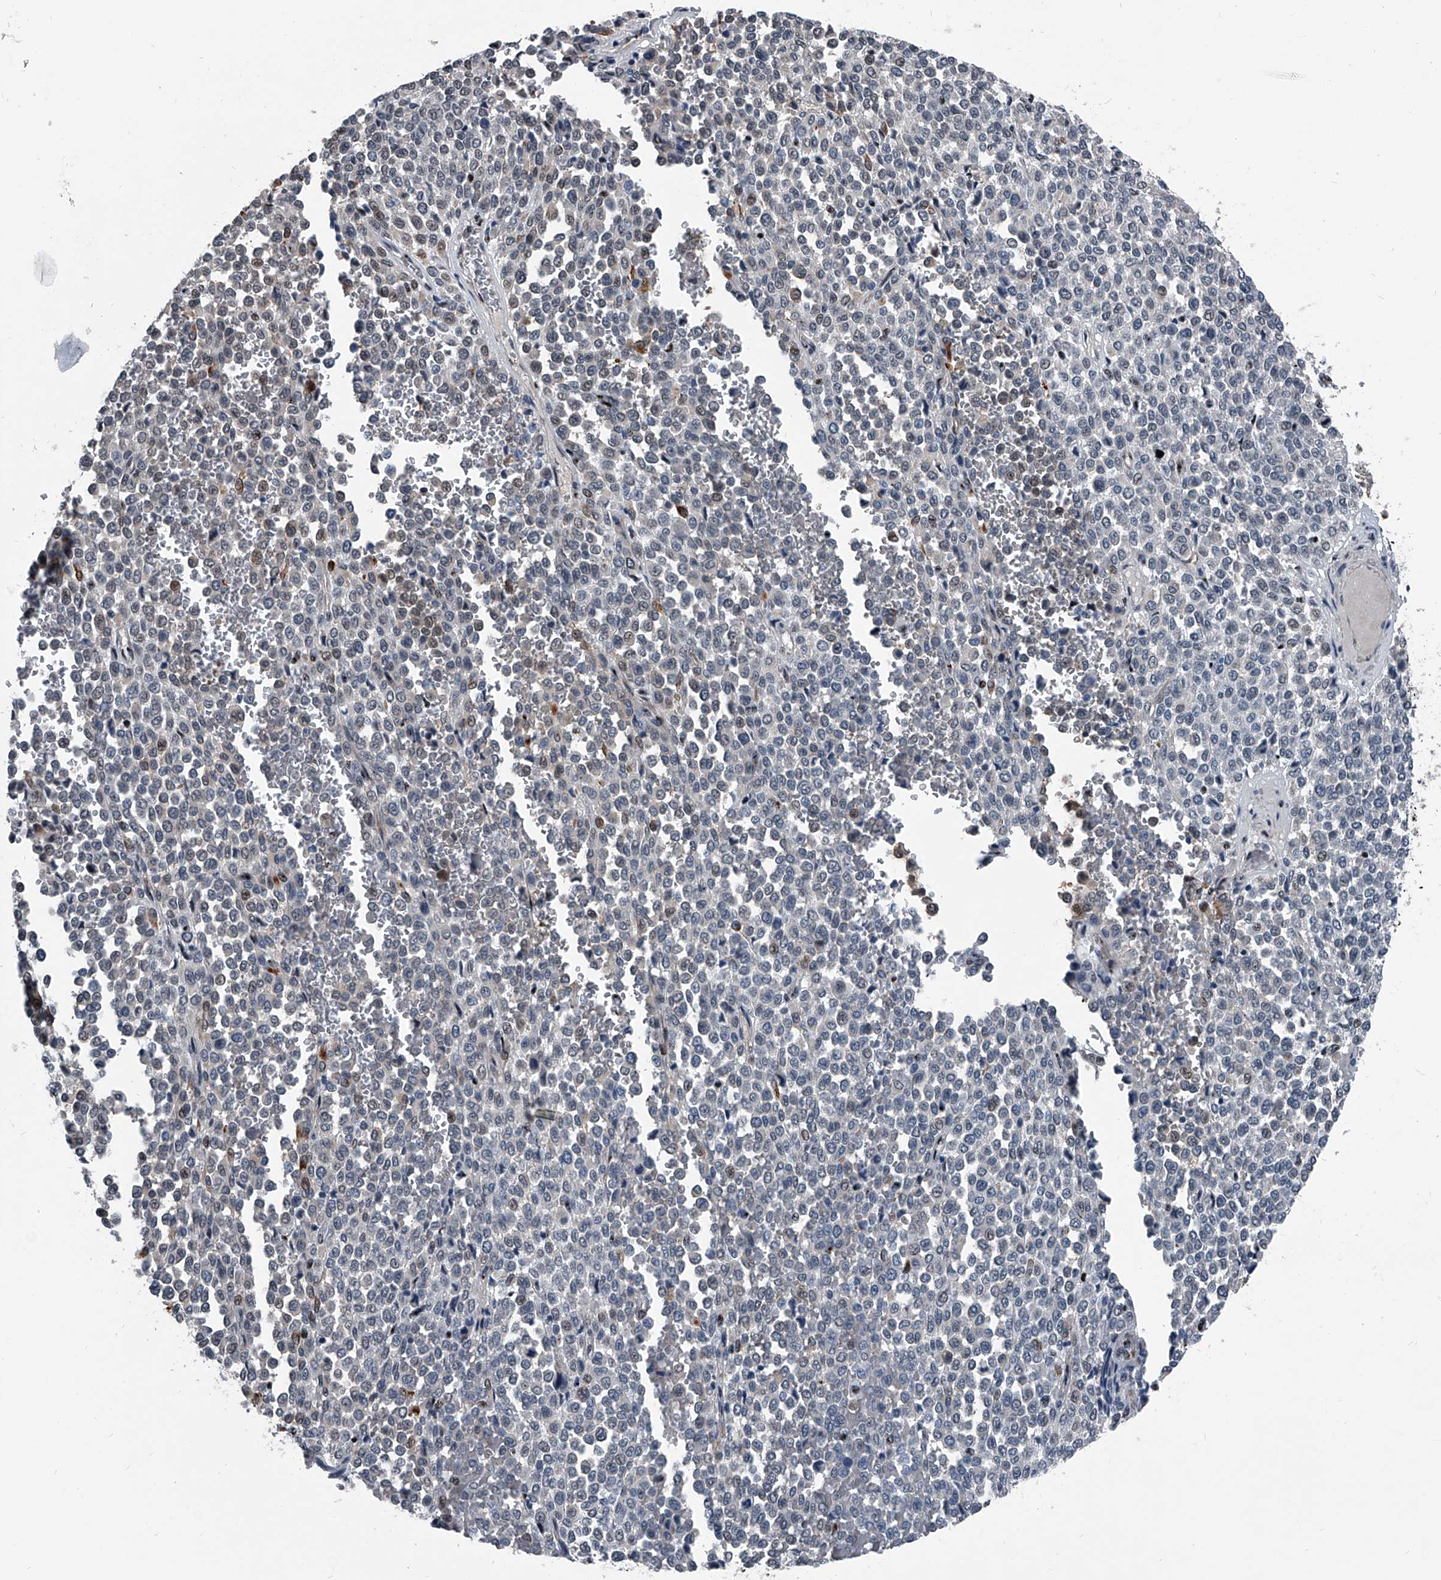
{"staining": {"intensity": "negative", "quantity": "none", "location": "none"}, "tissue": "melanoma", "cell_type": "Tumor cells", "image_type": "cancer", "snomed": [{"axis": "morphology", "description": "Malignant melanoma, Metastatic site"}, {"axis": "topography", "description": "Pancreas"}], "caption": "Melanoma was stained to show a protein in brown. There is no significant positivity in tumor cells.", "gene": "MEN1", "patient": {"sex": "female", "age": 30}}